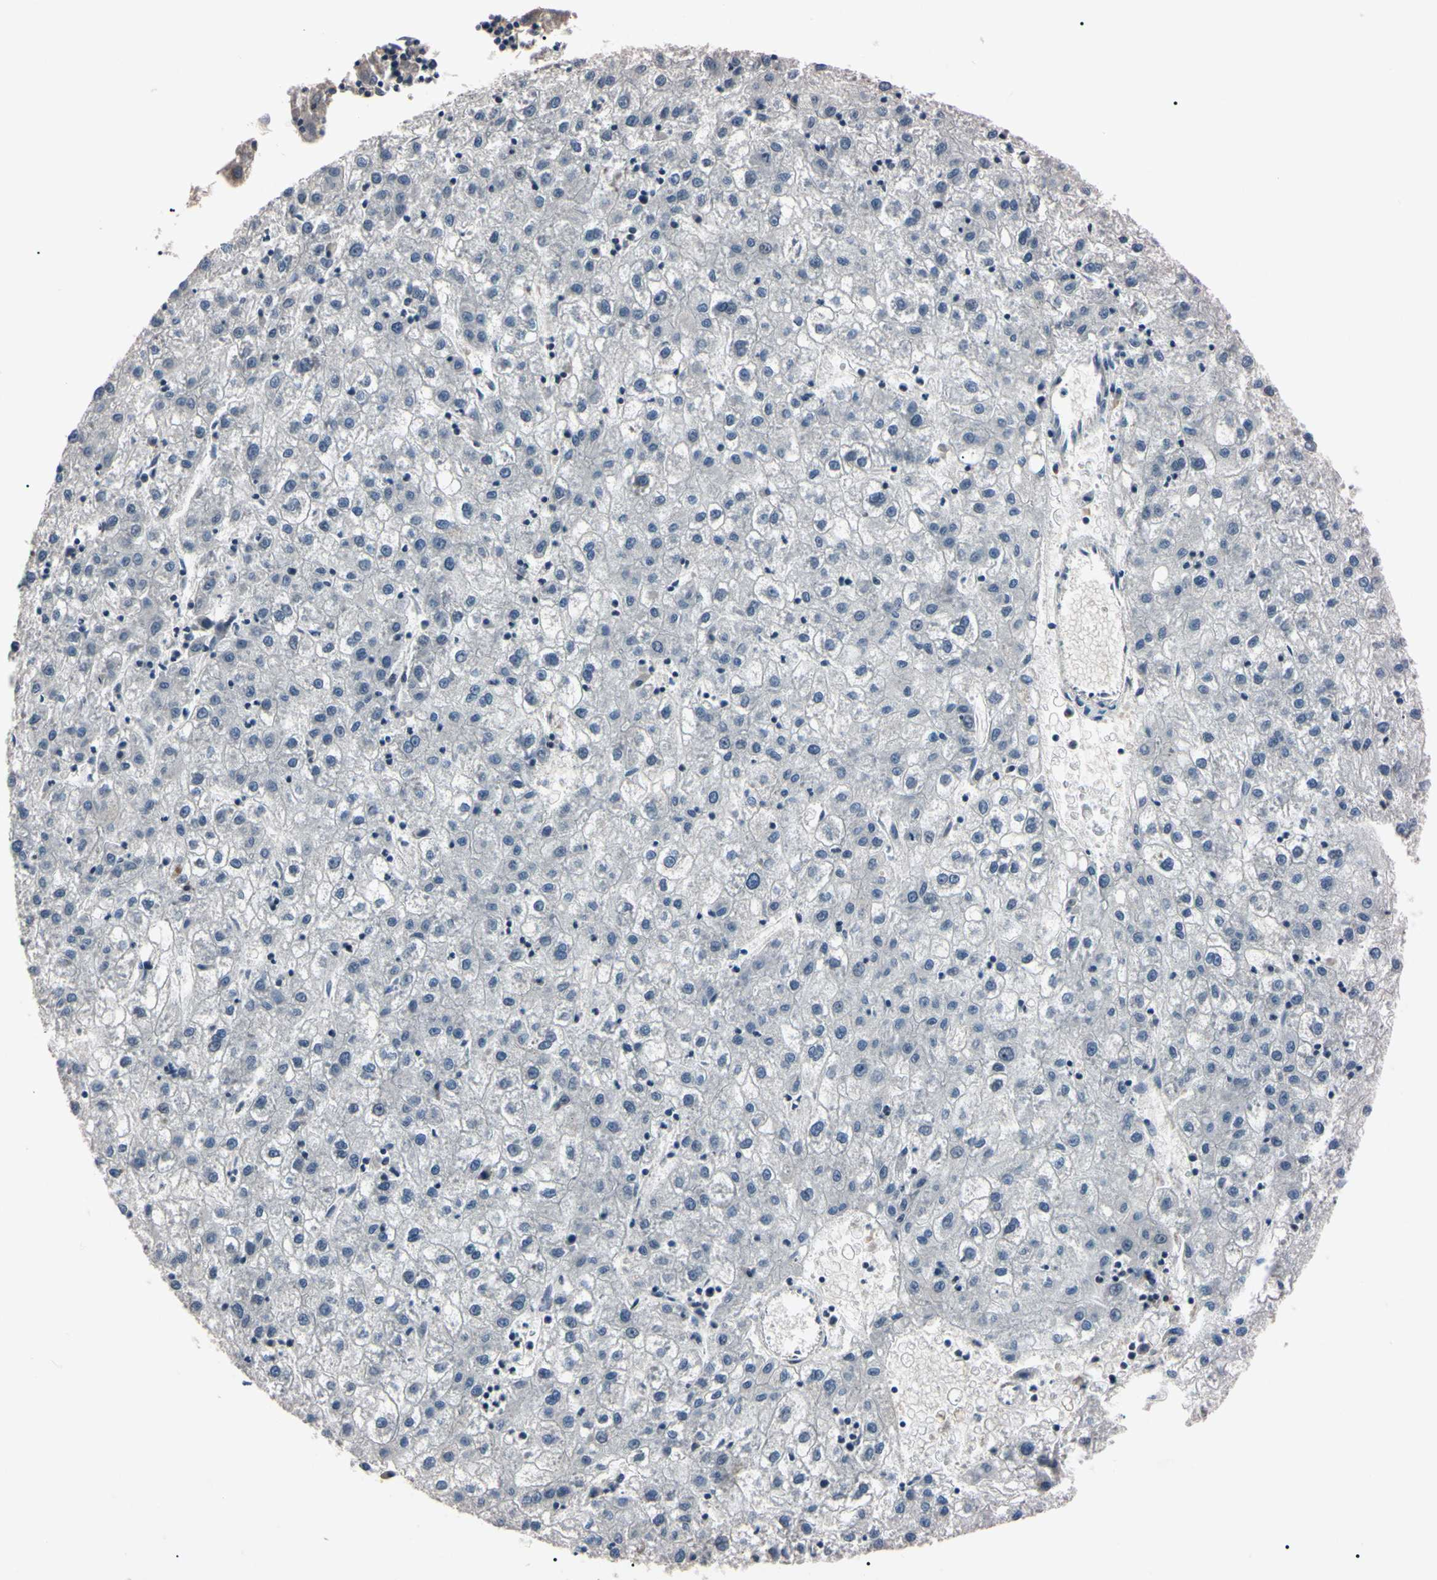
{"staining": {"intensity": "negative", "quantity": "none", "location": "none"}, "tissue": "liver cancer", "cell_type": "Tumor cells", "image_type": "cancer", "snomed": [{"axis": "morphology", "description": "Carcinoma, Hepatocellular, NOS"}, {"axis": "topography", "description": "Liver"}], "caption": "Micrograph shows no protein positivity in tumor cells of liver cancer tissue. Nuclei are stained in blue.", "gene": "YY1", "patient": {"sex": "male", "age": 72}}